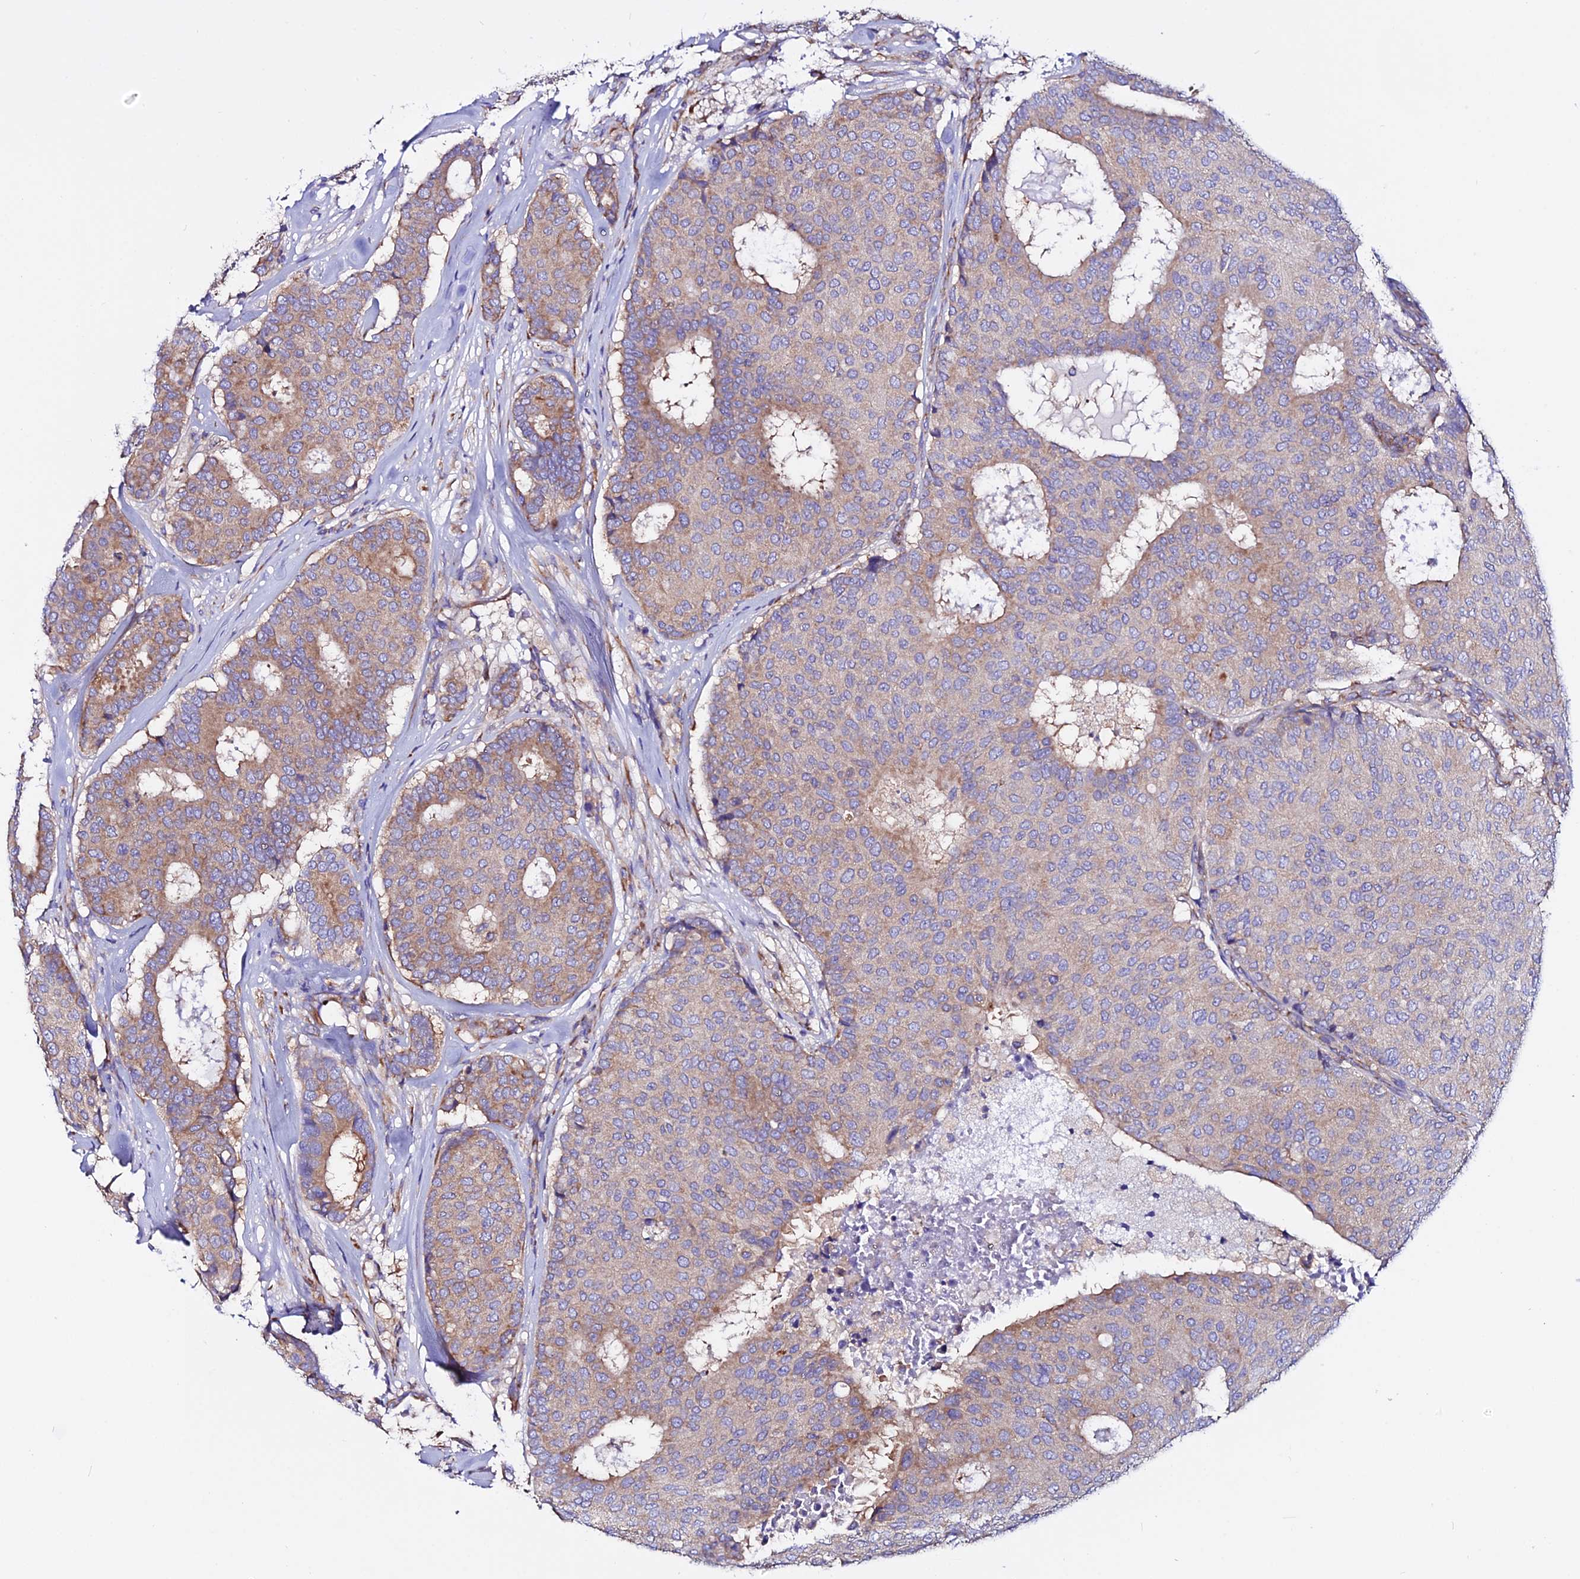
{"staining": {"intensity": "moderate", "quantity": "25%-75%", "location": "cytoplasmic/membranous"}, "tissue": "breast cancer", "cell_type": "Tumor cells", "image_type": "cancer", "snomed": [{"axis": "morphology", "description": "Duct carcinoma"}, {"axis": "topography", "description": "Breast"}], "caption": "About 25%-75% of tumor cells in human breast cancer show moderate cytoplasmic/membranous protein positivity as visualized by brown immunohistochemical staining.", "gene": "EEF1G", "patient": {"sex": "female", "age": 75}}